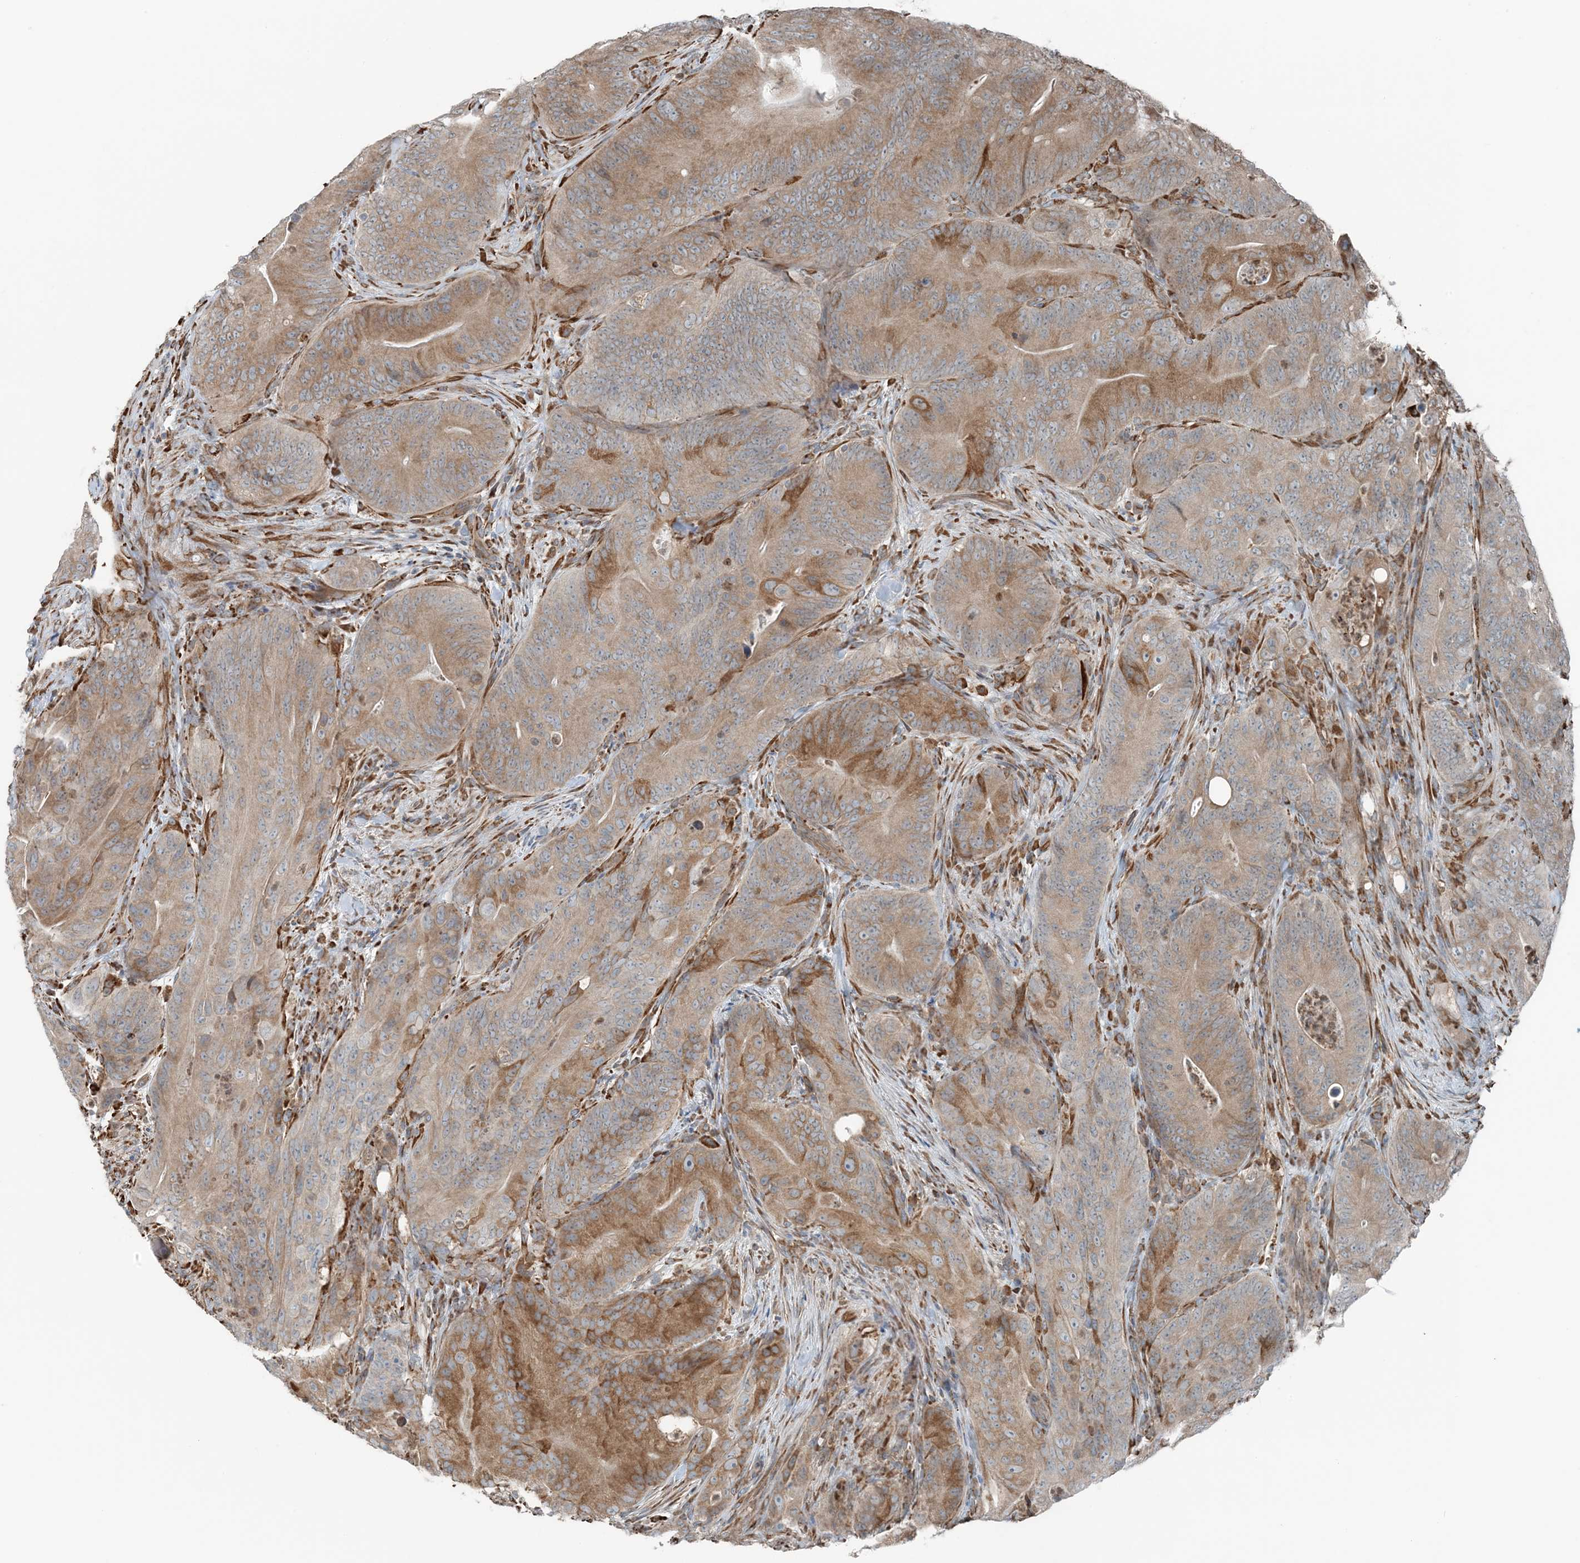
{"staining": {"intensity": "moderate", "quantity": ">75%", "location": "cytoplasmic/membranous"}, "tissue": "colorectal cancer", "cell_type": "Tumor cells", "image_type": "cancer", "snomed": [{"axis": "morphology", "description": "Normal tissue, NOS"}, {"axis": "topography", "description": "Colon"}], "caption": "Moderate cytoplasmic/membranous protein expression is appreciated in approximately >75% of tumor cells in colorectal cancer.", "gene": "CERKL", "patient": {"sex": "female", "age": 82}}